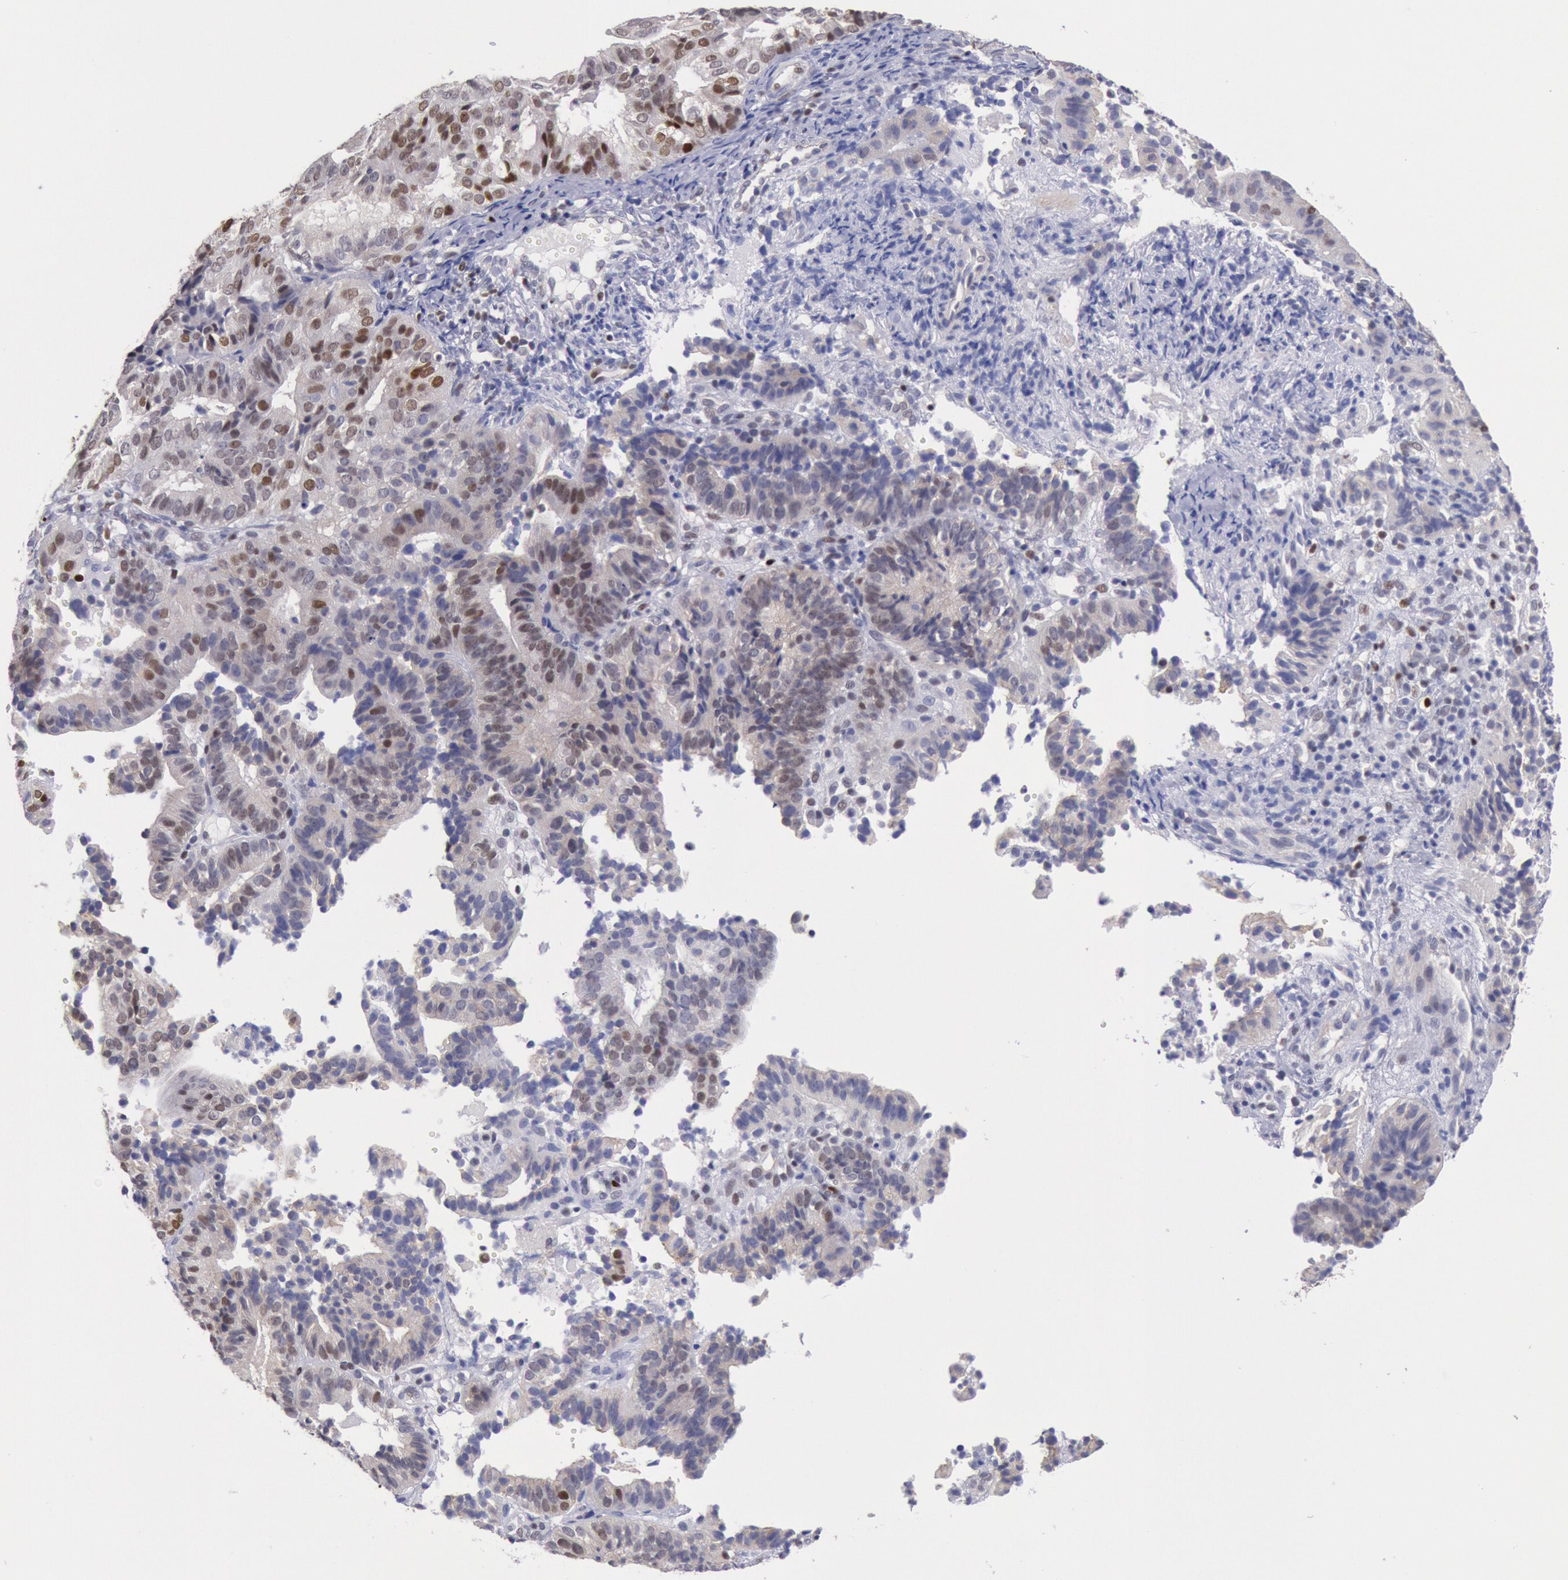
{"staining": {"intensity": "moderate", "quantity": "<25%", "location": "nuclear"}, "tissue": "cervical cancer", "cell_type": "Tumor cells", "image_type": "cancer", "snomed": [{"axis": "morphology", "description": "Adenocarcinoma, NOS"}, {"axis": "topography", "description": "Cervix"}], "caption": "Immunohistochemical staining of human cervical cancer exhibits moderate nuclear protein staining in about <25% of tumor cells.", "gene": "RPS6KA5", "patient": {"sex": "female", "age": 60}}